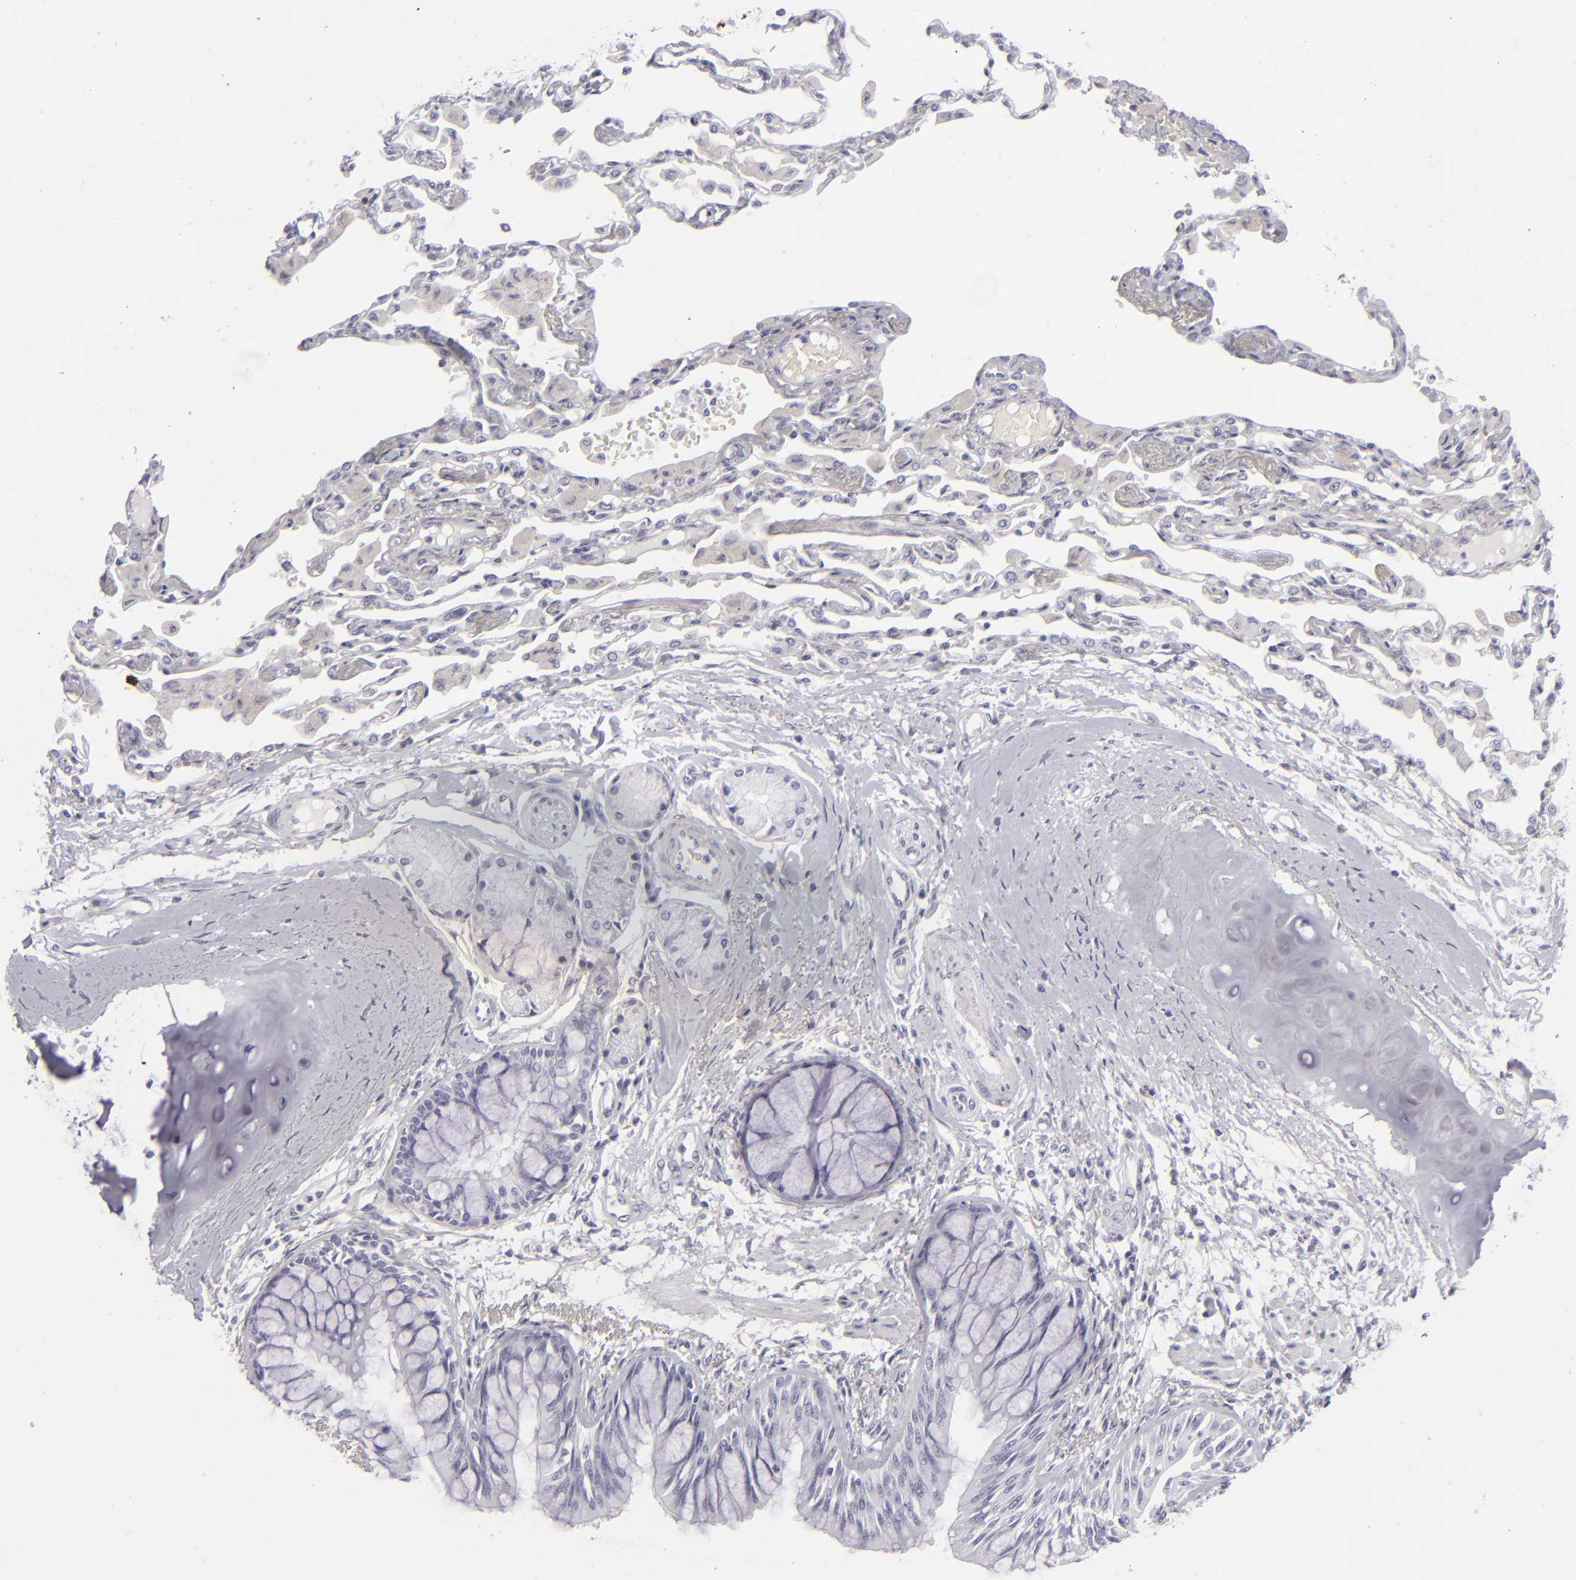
{"staining": {"intensity": "negative", "quantity": "none", "location": "none"}, "tissue": "bronchus", "cell_type": "Respiratory epithelial cells", "image_type": "normal", "snomed": [{"axis": "morphology", "description": "Normal tissue, NOS"}, {"axis": "topography", "description": "Cartilage tissue"}, {"axis": "topography", "description": "Bronchus"}, {"axis": "topography", "description": "Lung"}, {"axis": "topography", "description": "Peripheral nerve tissue"}], "caption": "Bronchus stained for a protein using immunohistochemistry shows no staining respiratory epithelial cells.", "gene": "KRT1", "patient": {"sex": "female", "age": 49}}